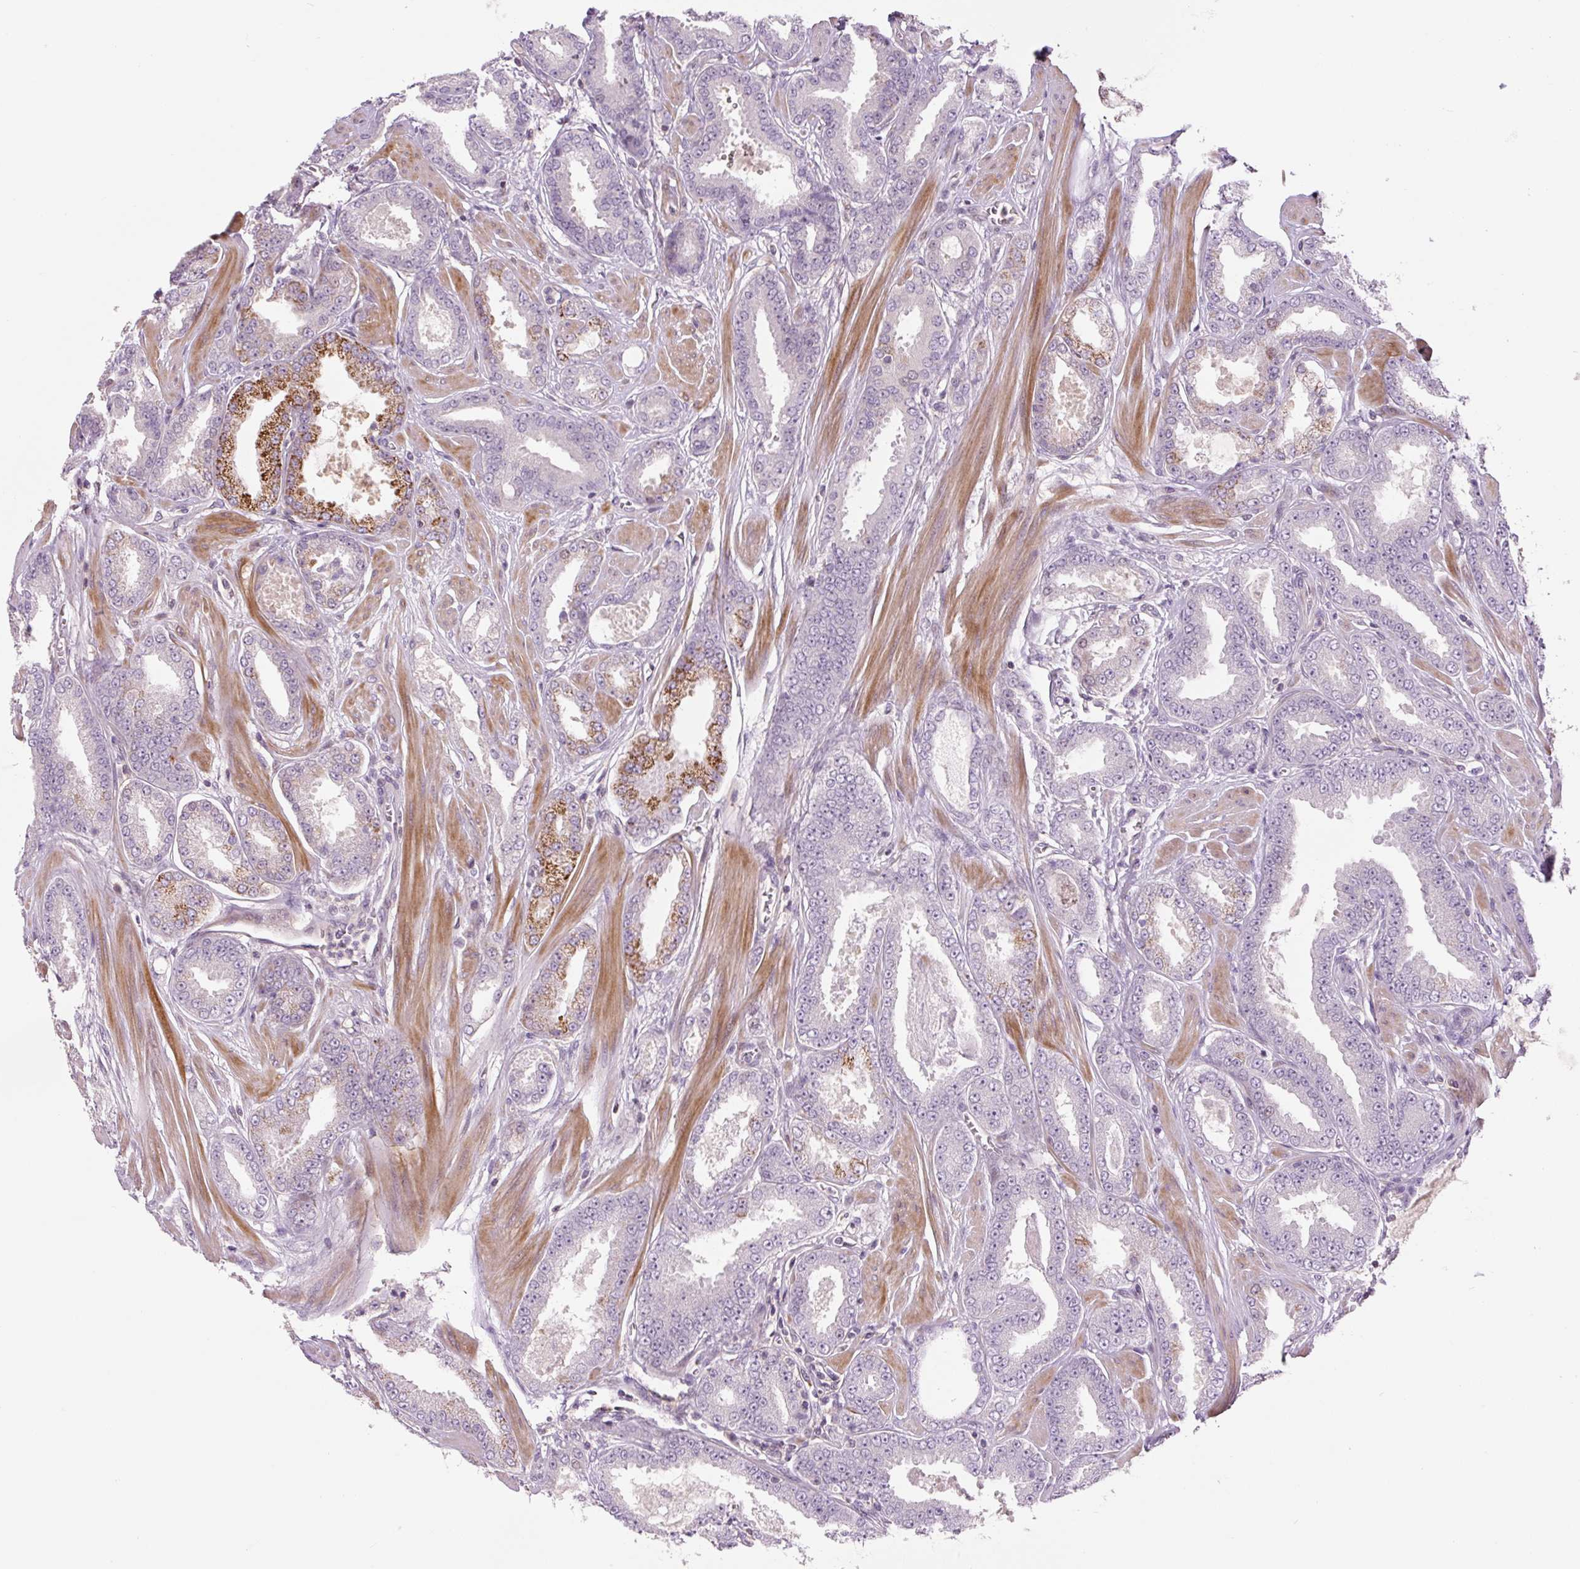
{"staining": {"intensity": "strong", "quantity": "<25%", "location": "cytoplasmic/membranous"}, "tissue": "prostate cancer", "cell_type": "Tumor cells", "image_type": "cancer", "snomed": [{"axis": "morphology", "description": "Adenocarcinoma, Low grade"}, {"axis": "topography", "description": "Prostate"}], "caption": "Prostate cancer was stained to show a protein in brown. There is medium levels of strong cytoplasmic/membranous expression in about <25% of tumor cells.", "gene": "ZNF552", "patient": {"sex": "male", "age": 42}}